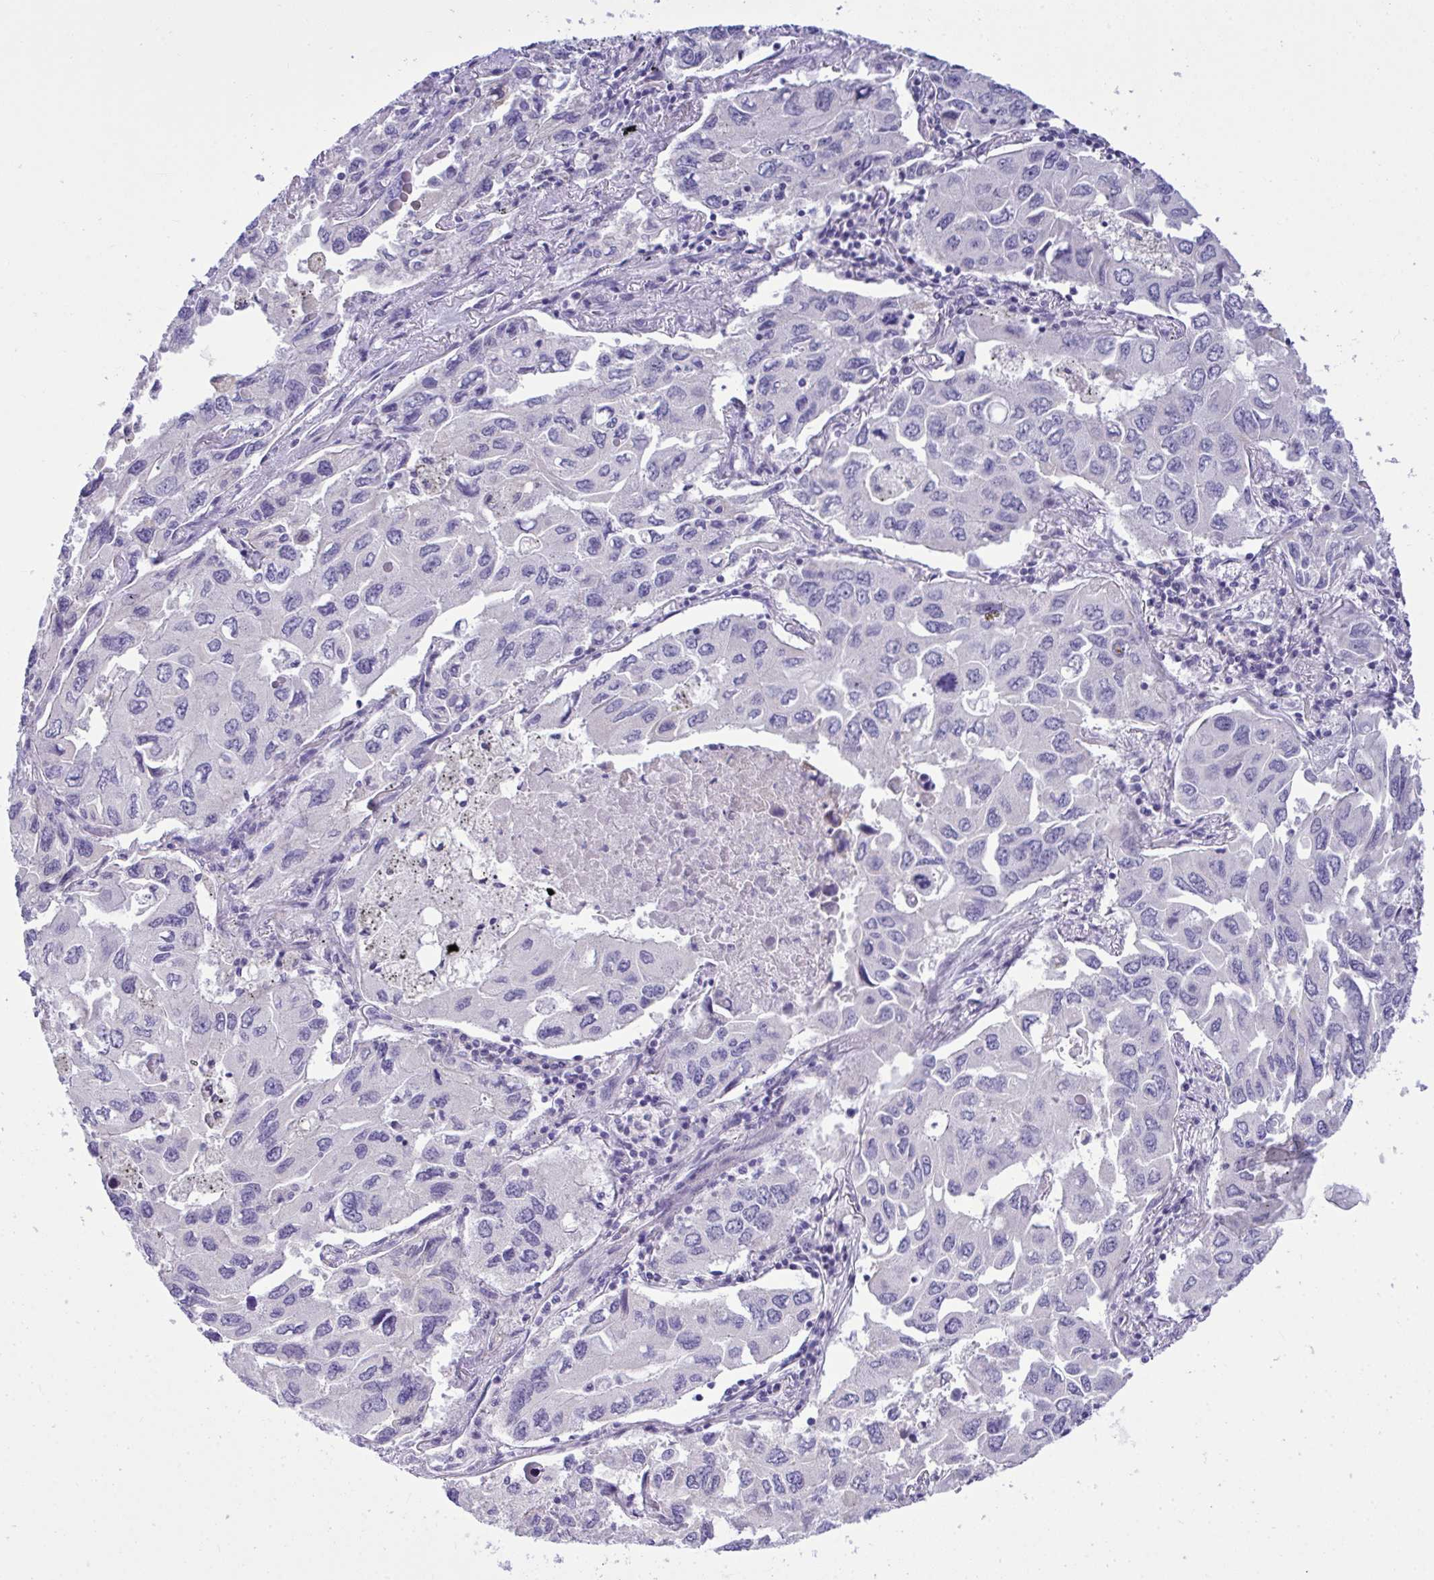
{"staining": {"intensity": "negative", "quantity": "none", "location": "none"}, "tissue": "lung cancer", "cell_type": "Tumor cells", "image_type": "cancer", "snomed": [{"axis": "morphology", "description": "Adenocarcinoma, NOS"}, {"axis": "topography", "description": "Lung"}], "caption": "The immunohistochemistry photomicrograph has no significant positivity in tumor cells of lung adenocarcinoma tissue.", "gene": "WDR97", "patient": {"sex": "male", "age": 64}}